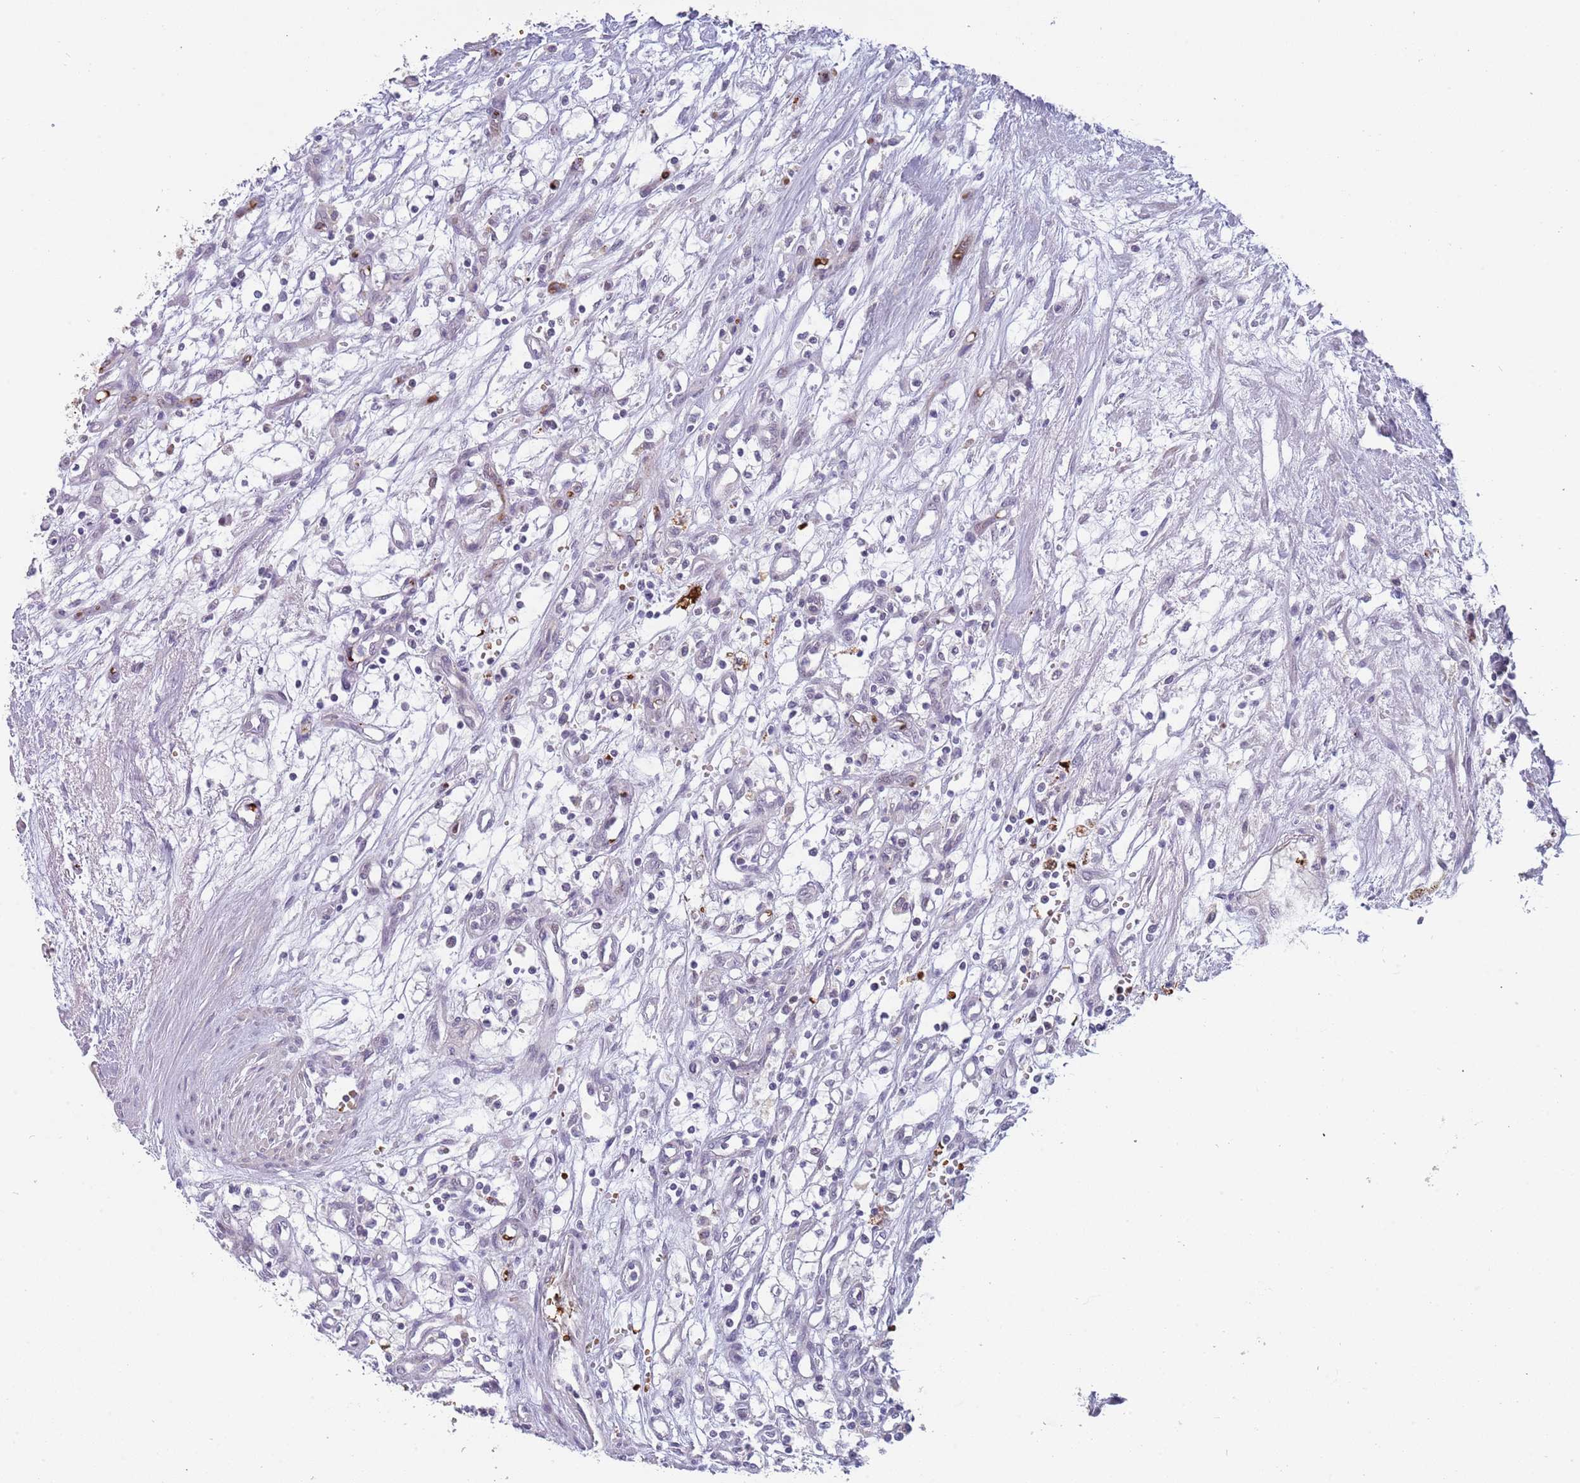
{"staining": {"intensity": "negative", "quantity": "none", "location": "none"}, "tissue": "renal cancer", "cell_type": "Tumor cells", "image_type": "cancer", "snomed": [{"axis": "morphology", "description": "Adenocarcinoma, NOS"}, {"axis": "topography", "description": "Kidney"}], "caption": "Tumor cells are negative for brown protein staining in adenocarcinoma (renal).", "gene": "LYPD6B", "patient": {"sex": "male", "age": 59}}